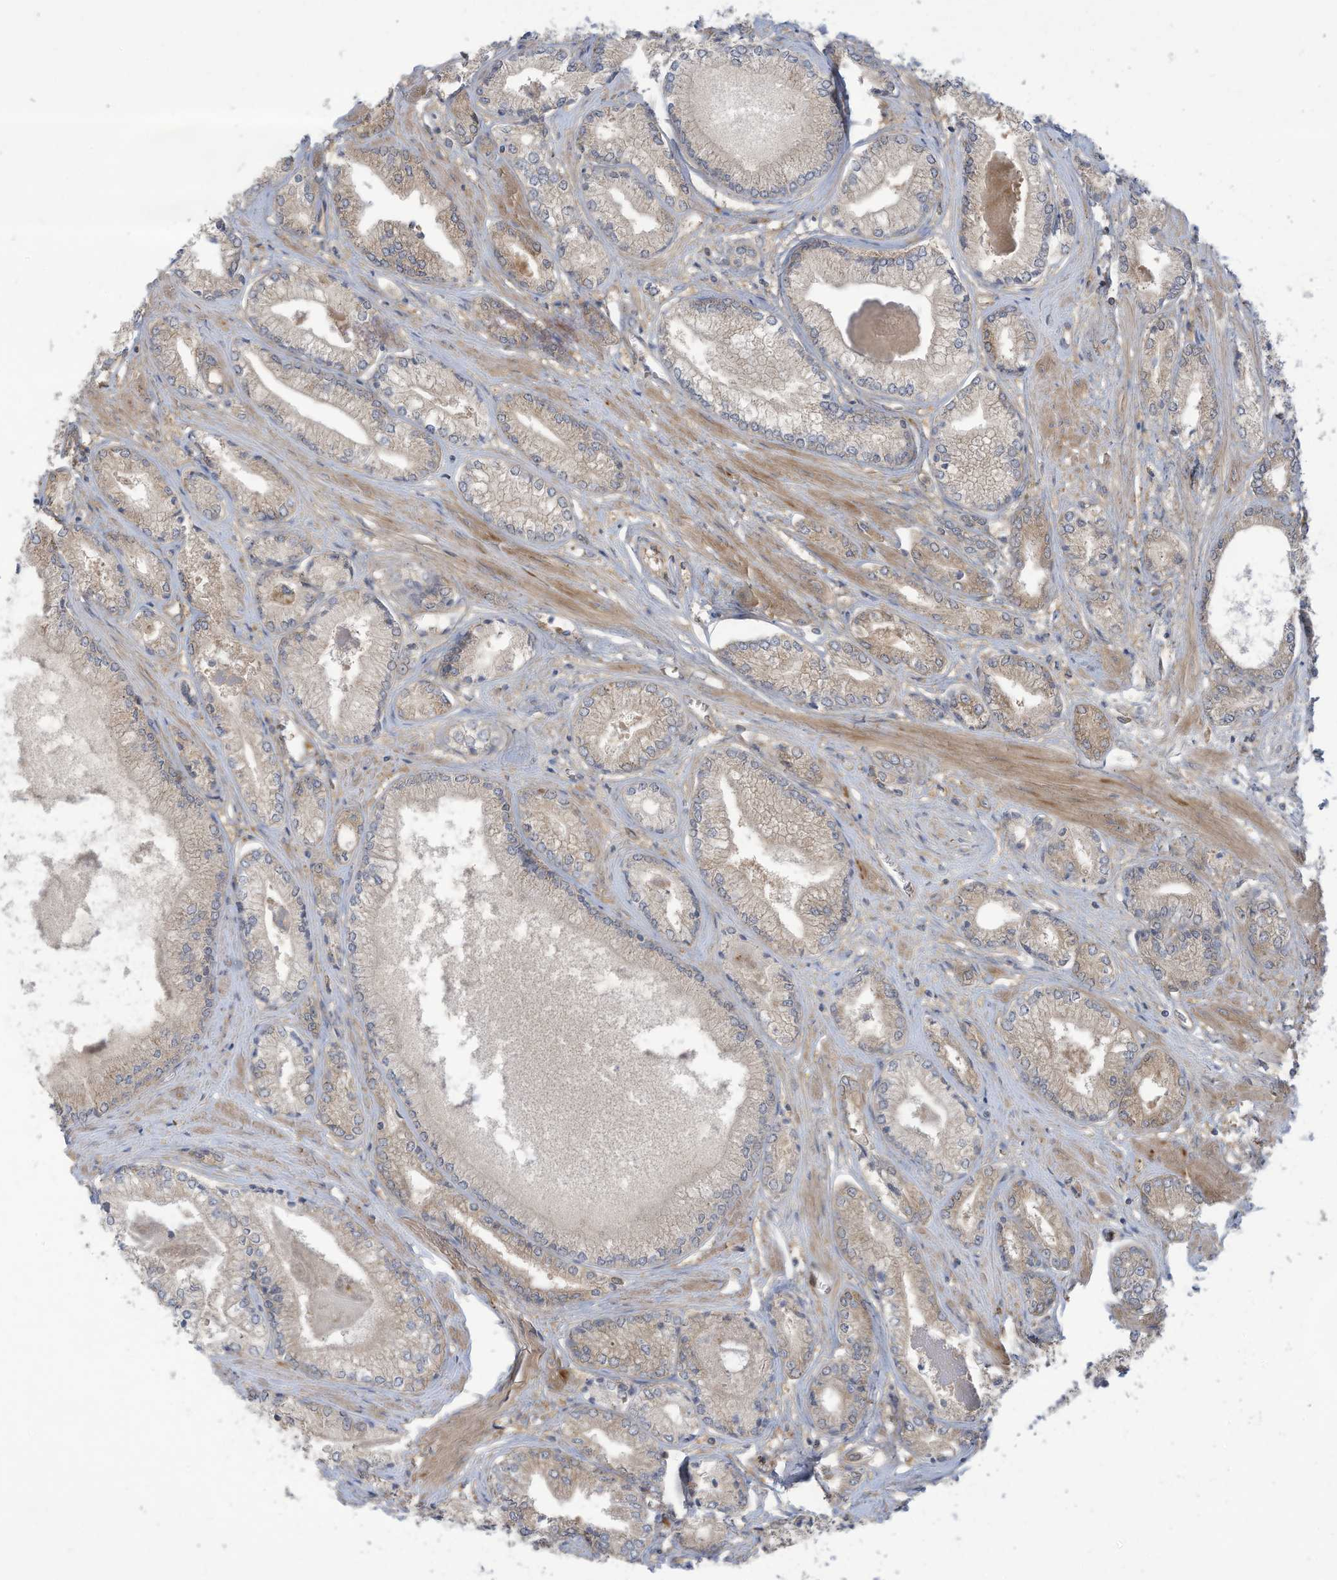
{"staining": {"intensity": "weak", "quantity": "<25%", "location": "cytoplasmic/membranous"}, "tissue": "prostate cancer", "cell_type": "Tumor cells", "image_type": "cancer", "snomed": [{"axis": "morphology", "description": "Adenocarcinoma, Low grade"}, {"axis": "topography", "description": "Prostate"}], "caption": "IHC micrograph of neoplastic tissue: human prostate adenocarcinoma (low-grade) stained with DAB exhibits no significant protein expression in tumor cells.", "gene": "ADI1", "patient": {"sex": "male", "age": 60}}